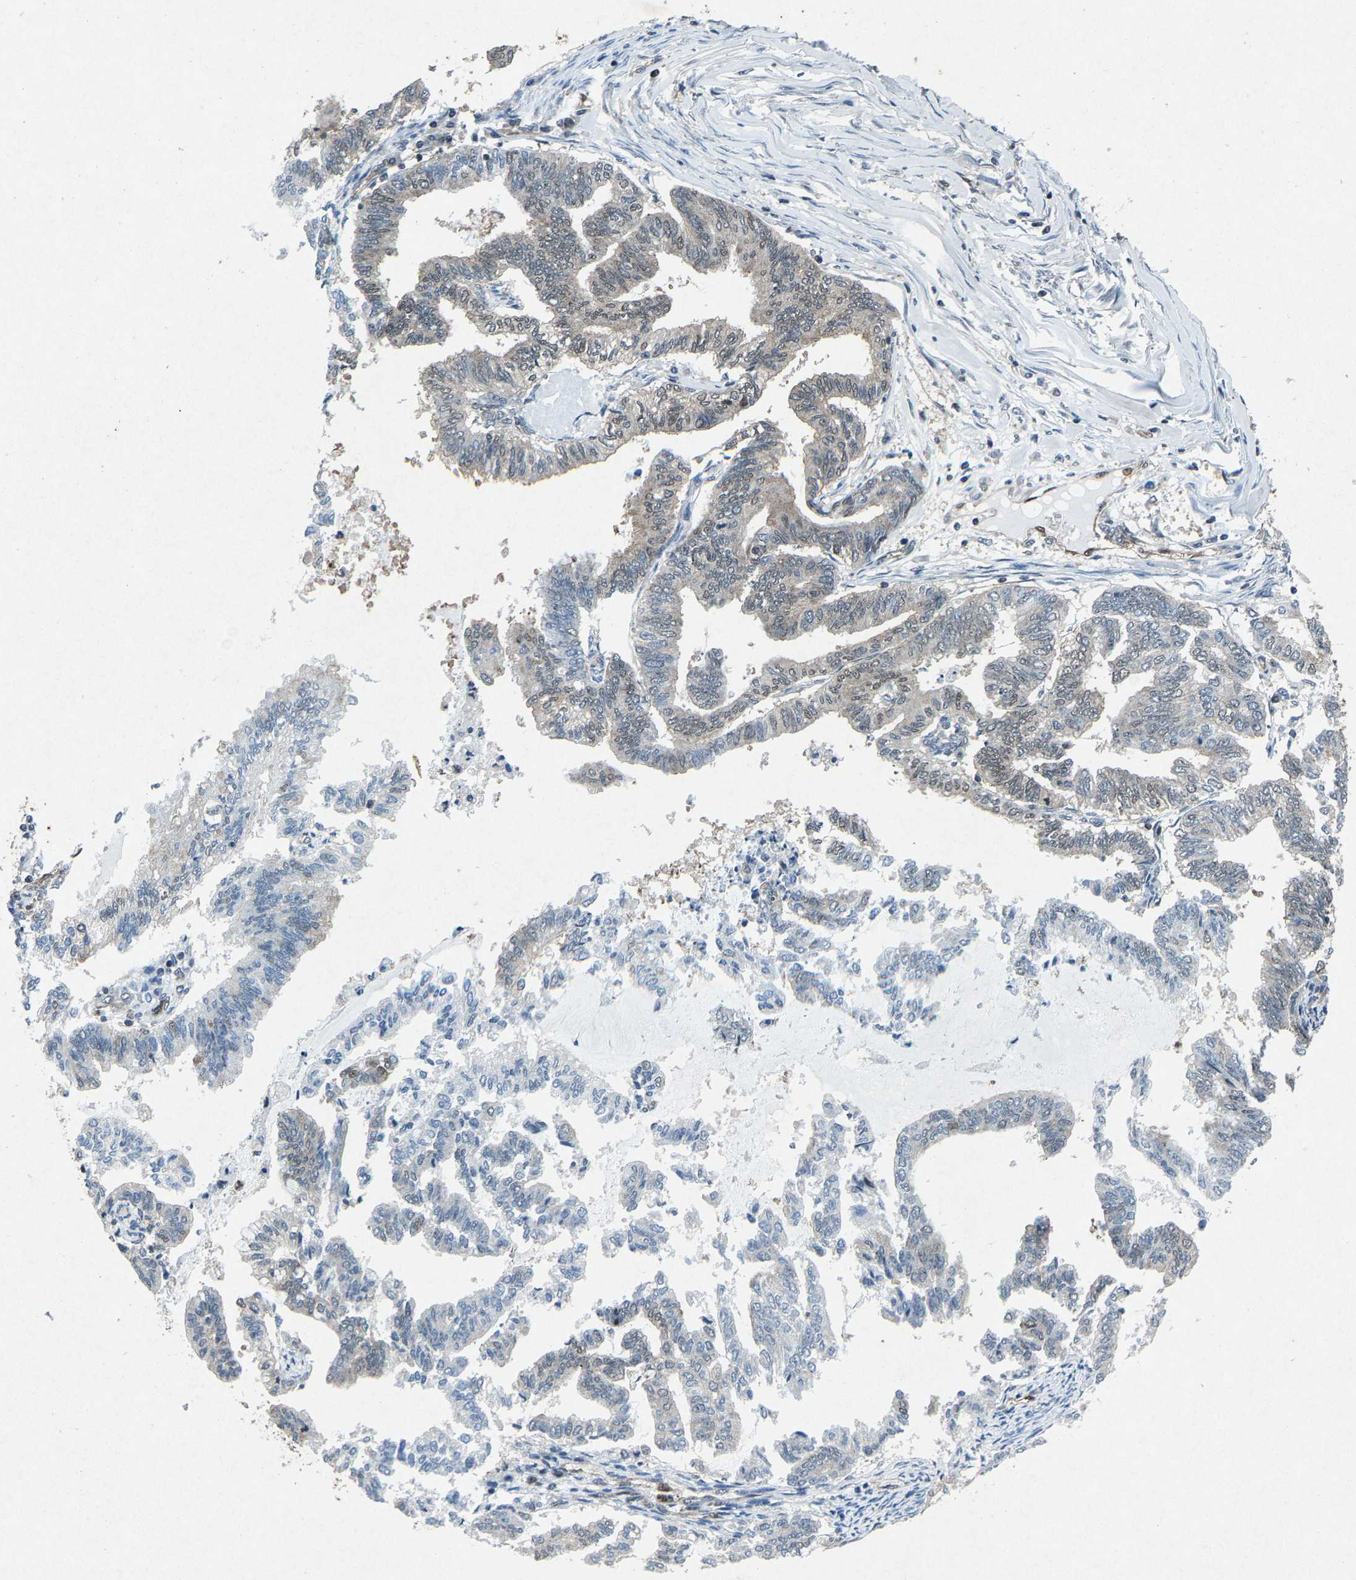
{"staining": {"intensity": "weak", "quantity": "<25%", "location": "nuclear"}, "tissue": "endometrial cancer", "cell_type": "Tumor cells", "image_type": "cancer", "snomed": [{"axis": "morphology", "description": "Adenocarcinoma, NOS"}, {"axis": "topography", "description": "Endometrium"}], "caption": "Immunohistochemical staining of endometrial cancer (adenocarcinoma) displays no significant expression in tumor cells. Brightfield microscopy of IHC stained with DAB (brown) and hematoxylin (blue), captured at high magnification.", "gene": "ATXN3", "patient": {"sex": "female", "age": 79}}